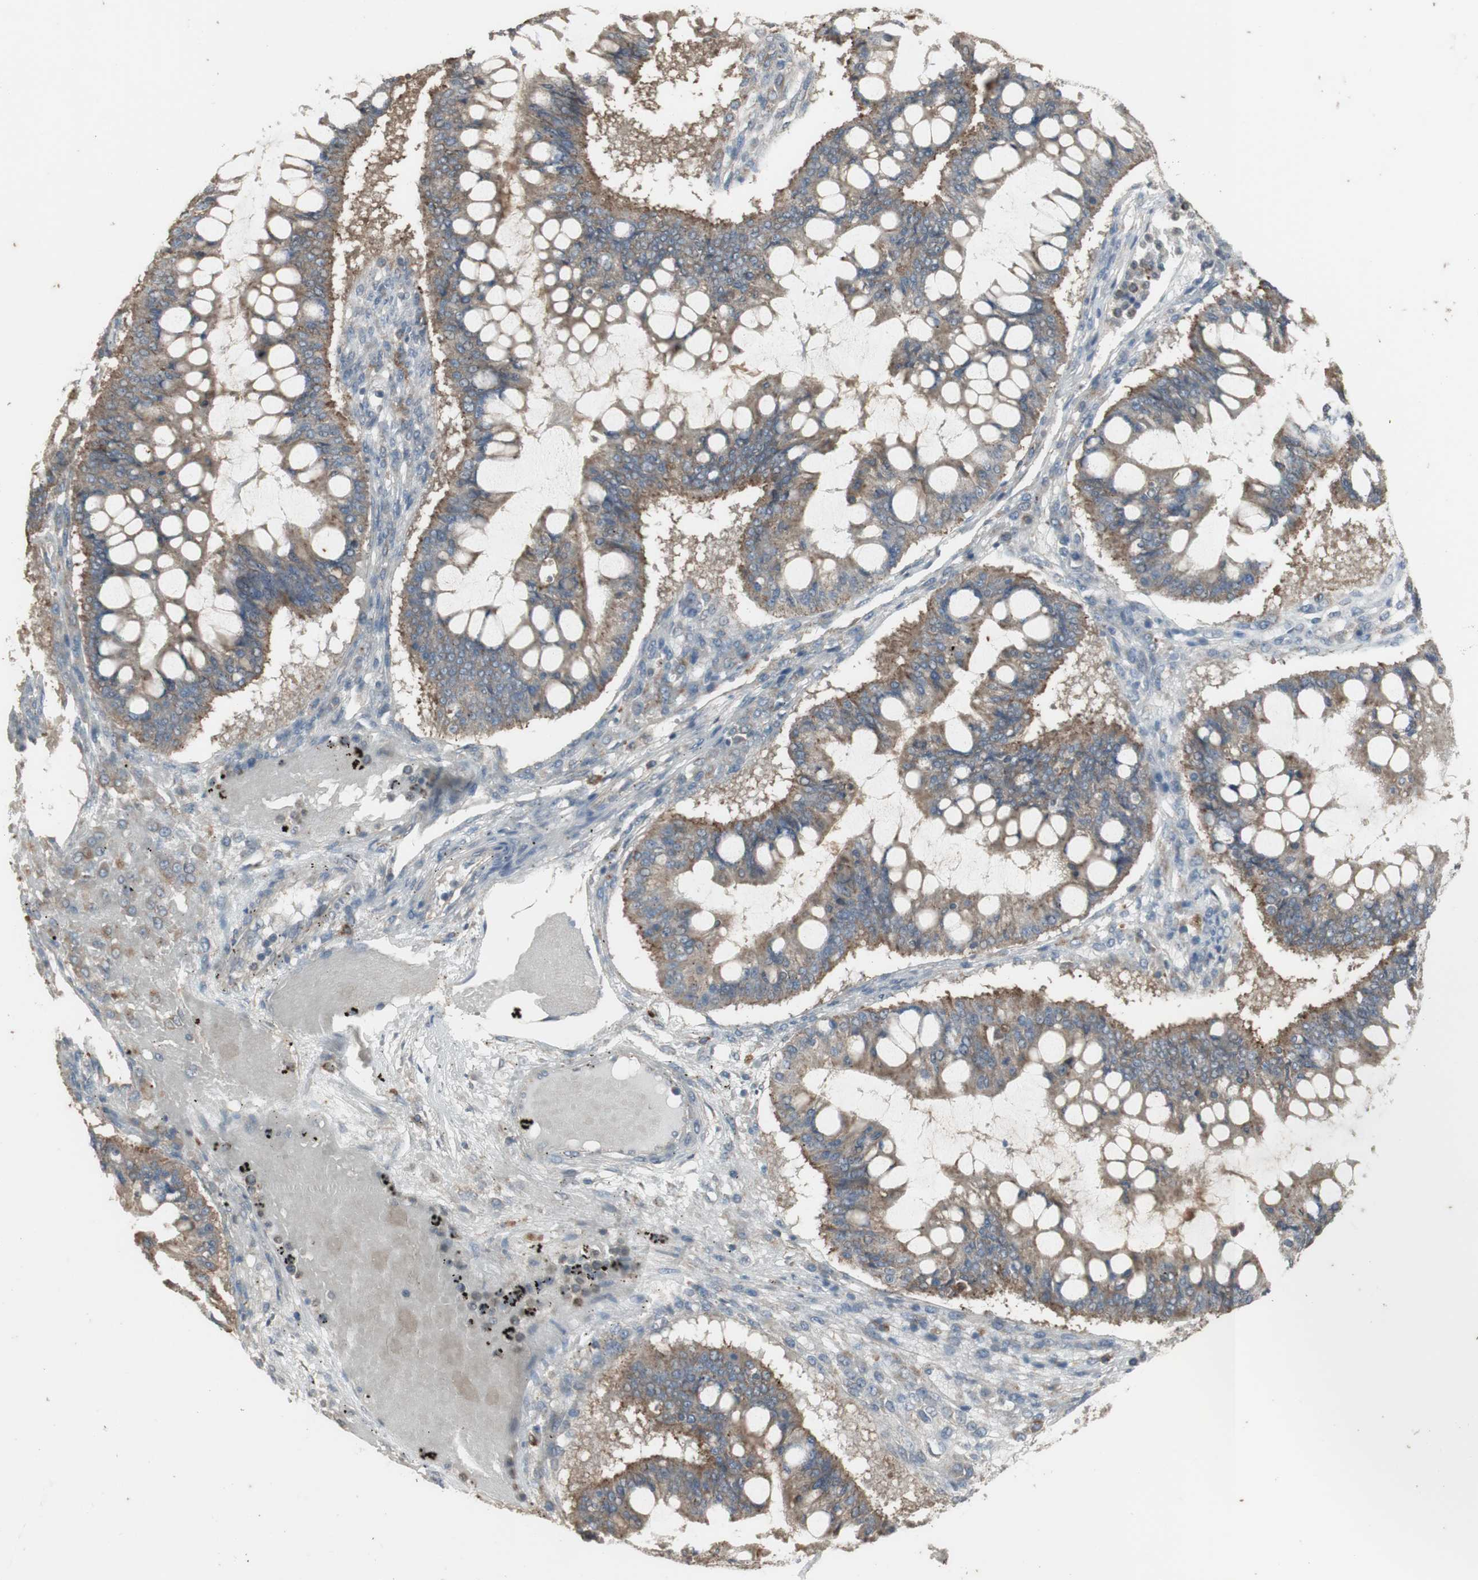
{"staining": {"intensity": "weak", "quantity": ">75%", "location": "cytoplasmic/membranous"}, "tissue": "ovarian cancer", "cell_type": "Tumor cells", "image_type": "cancer", "snomed": [{"axis": "morphology", "description": "Cystadenocarcinoma, mucinous, NOS"}, {"axis": "topography", "description": "Ovary"}], "caption": "Brown immunohistochemical staining in ovarian cancer (mucinous cystadenocarcinoma) displays weak cytoplasmic/membranous positivity in about >75% of tumor cells.", "gene": "ATP6V1E1", "patient": {"sex": "female", "age": 73}}